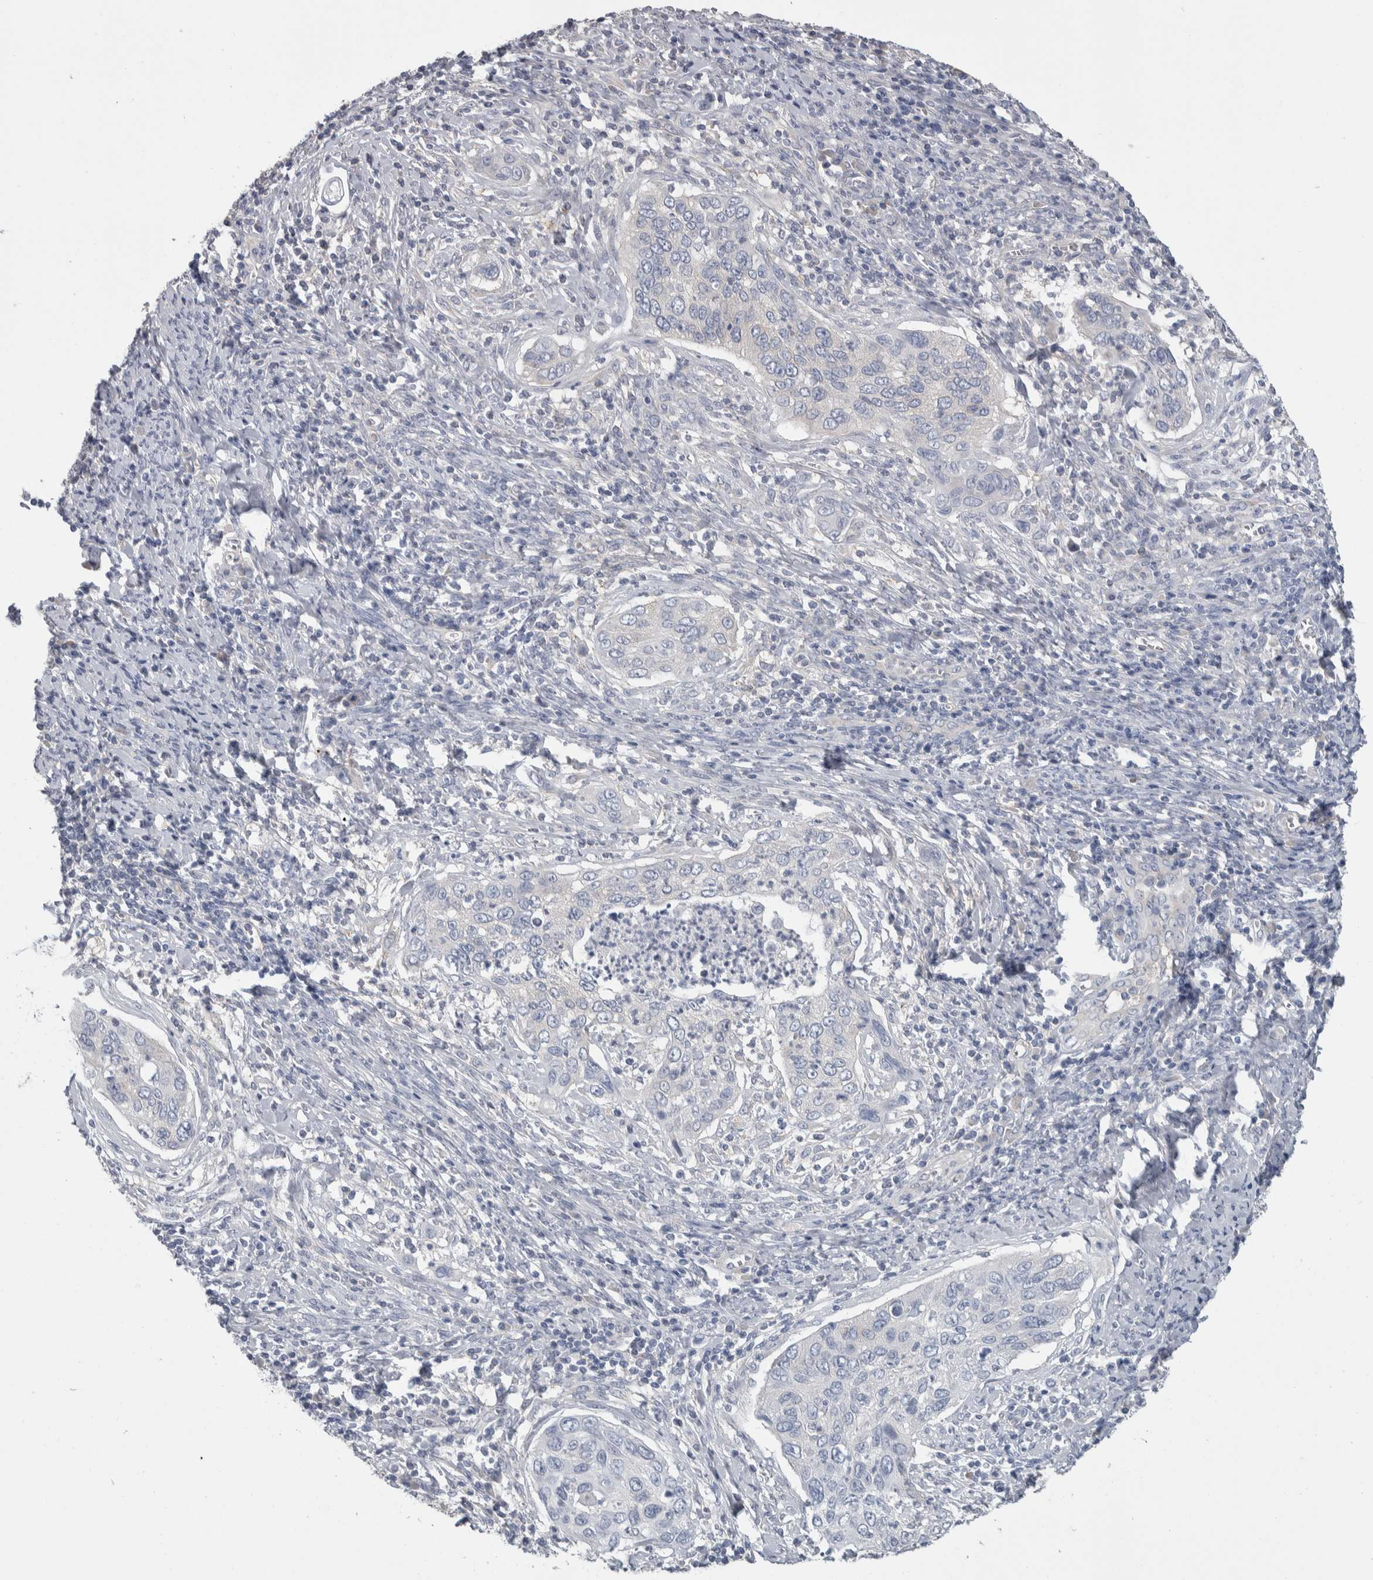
{"staining": {"intensity": "negative", "quantity": "none", "location": "none"}, "tissue": "cervical cancer", "cell_type": "Tumor cells", "image_type": "cancer", "snomed": [{"axis": "morphology", "description": "Squamous cell carcinoma, NOS"}, {"axis": "topography", "description": "Cervix"}], "caption": "Cervical cancer stained for a protein using IHC demonstrates no staining tumor cells.", "gene": "GPHN", "patient": {"sex": "female", "age": 53}}